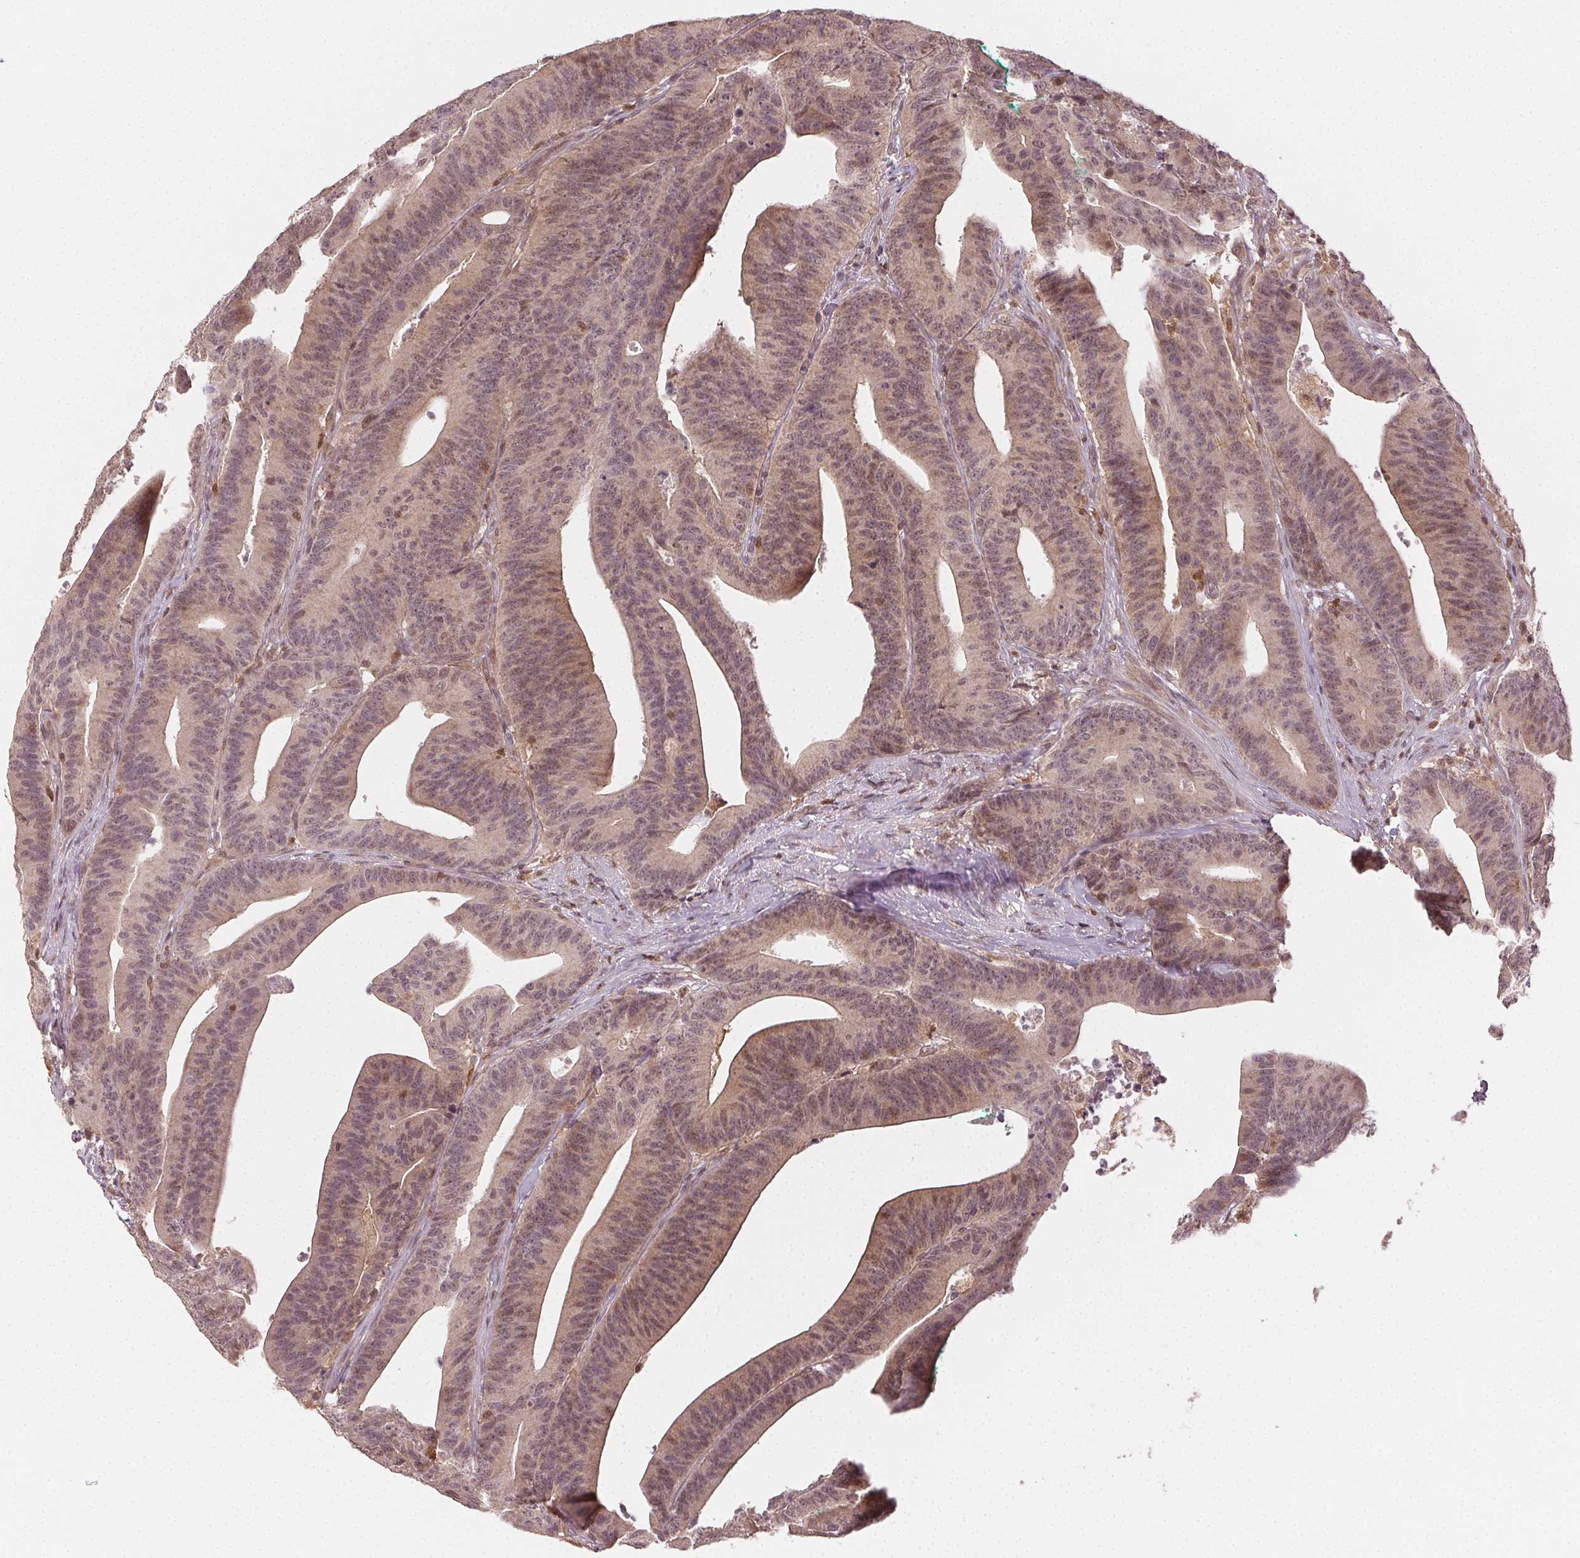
{"staining": {"intensity": "weak", "quantity": "25%-75%", "location": "cytoplasmic/membranous,nuclear"}, "tissue": "colorectal cancer", "cell_type": "Tumor cells", "image_type": "cancer", "snomed": [{"axis": "morphology", "description": "Adenocarcinoma, NOS"}, {"axis": "topography", "description": "Colon"}], "caption": "A high-resolution image shows IHC staining of colorectal cancer, which shows weak cytoplasmic/membranous and nuclear expression in approximately 25%-75% of tumor cells.", "gene": "MAPK14", "patient": {"sex": "female", "age": 78}}